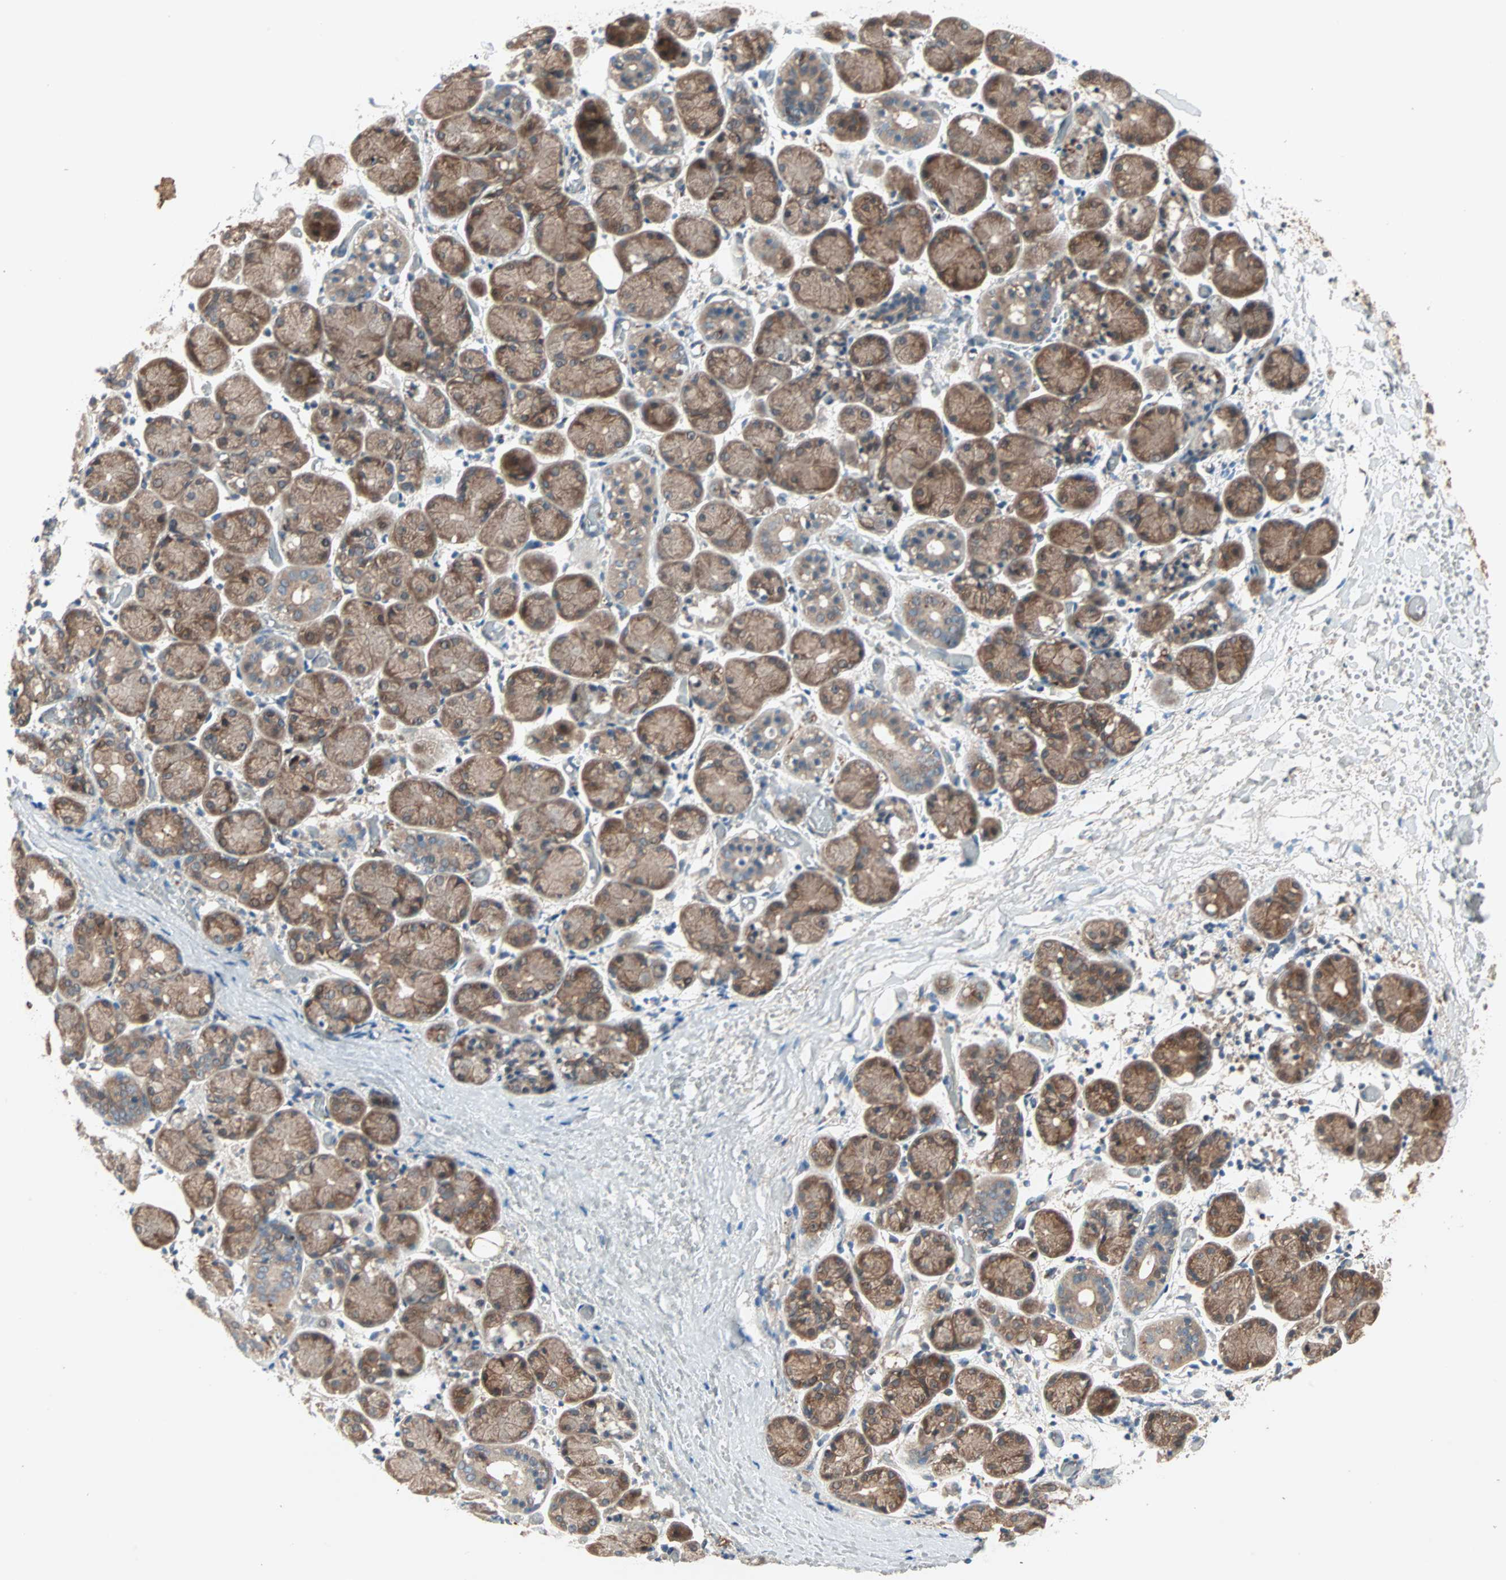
{"staining": {"intensity": "moderate", "quantity": "25%-75%", "location": "cytoplasmic/membranous"}, "tissue": "salivary gland", "cell_type": "Glandular cells", "image_type": "normal", "snomed": [{"axis": "morphology", "description": "Normal tissue, NOS"}, {"axis": "topography", "description": "Salivary gland"}], "caption": "Salivary gland stained with a brown dye demonstrates moderate cytoplasmic/membranous positive staining in about 25%-75% of glandular cells.", "gene": "SDSL", "patient": {"sex": "female", "age": 24}}